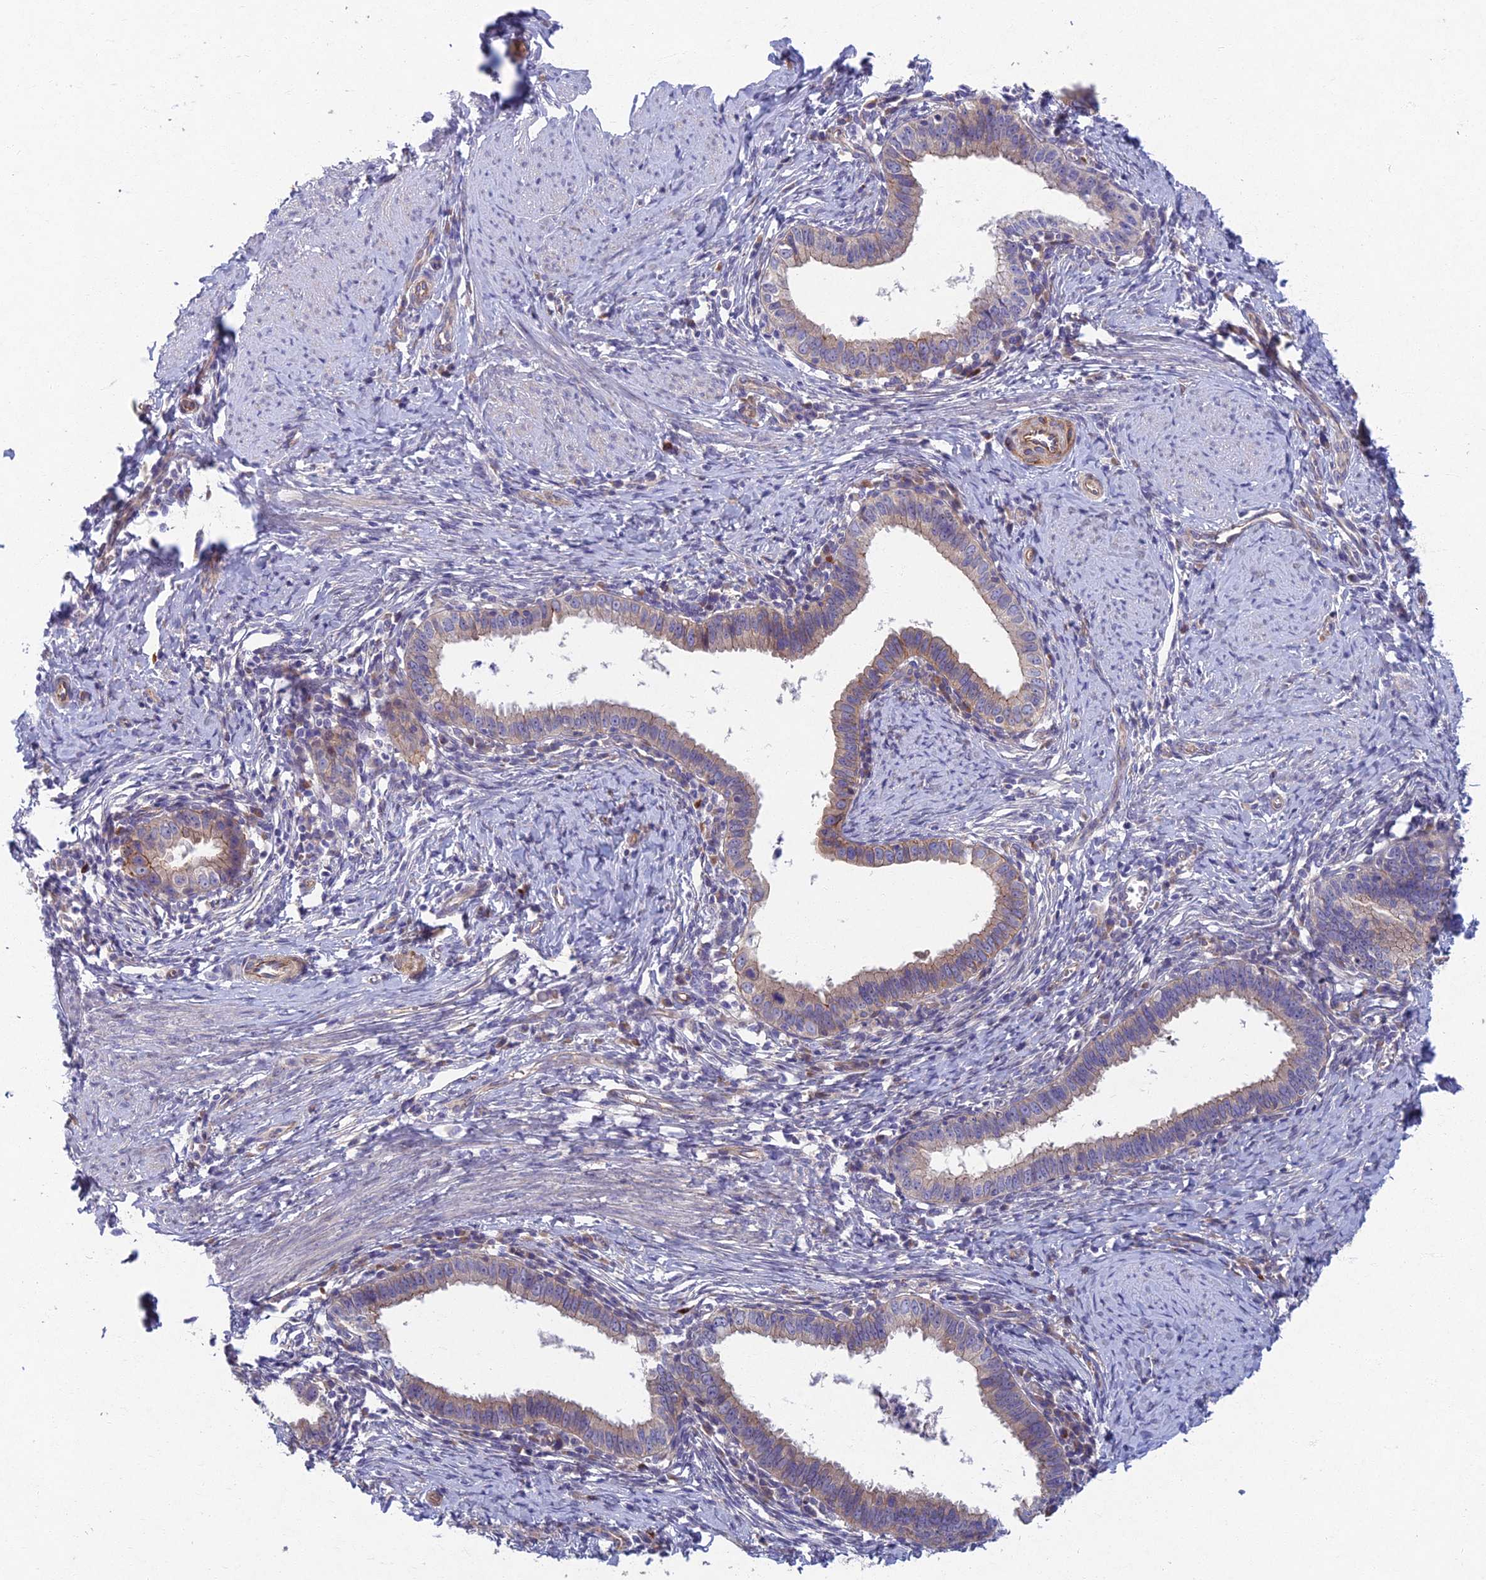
{"staining": {"intensity": "weak", "quantity": "25%-75%", "location": "cytoplasmic/membranous"}, "tissue": "cervical cancer", "cell_type": "Tumor cells", "image_type": "cancer", "snomed": [{"axis": "morphology", "description": "Adenocarcinoma, NOS"}, {"axis": "topography", "description": "Cervix"}], "caption": "Tumor cells reveal low levels of weak cytoplasmic/membranous expression in about 25%-75% of cells in cervical adenocarcinoma. (IHC, brightfield microscopy, high magnification).", "gene": "RHBDL2", "patient": {"sex": "female", "age": 36}}